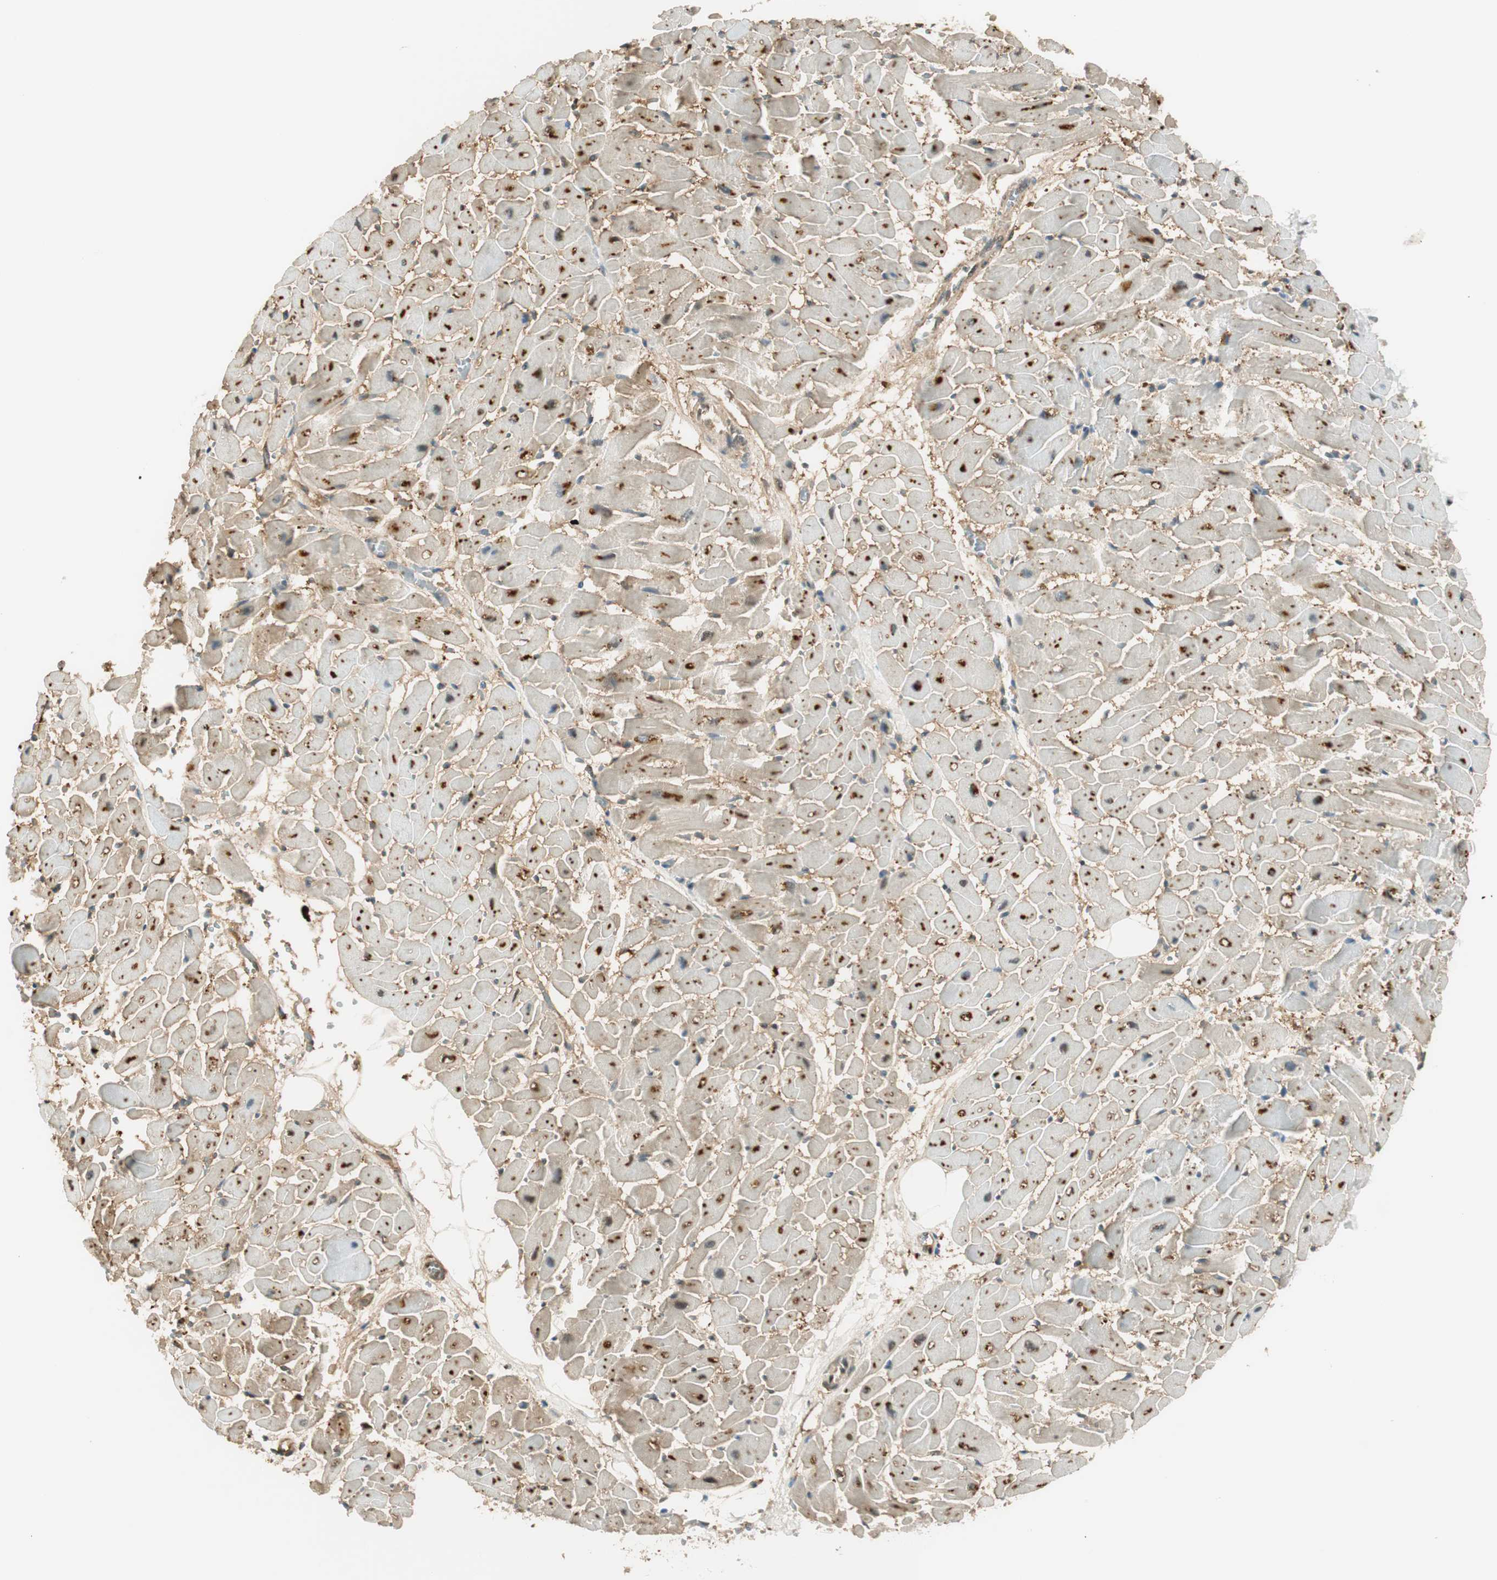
{"staining": {"intensity": "strong", "quantity": ">75%", "location": "cytoplasmic/membranous"}, "tissue": "heart muscle", "cell_type": "Cardiomyocytes", "image_type": "normal", "snomed": [{"axis": "morphology", "description": "Normal tissue, NOS"}, {"axis": "topography", "description": "Heart"}], "caption": "Protein staining by immunohistochemistry shows strong cytoplasmic/membranous expression in approximately >75% of cardiomyocytes in unremarkable heart muscle.", "gene": "ENSG00000268870", "patient": {"sex": "female", "age": 19}}